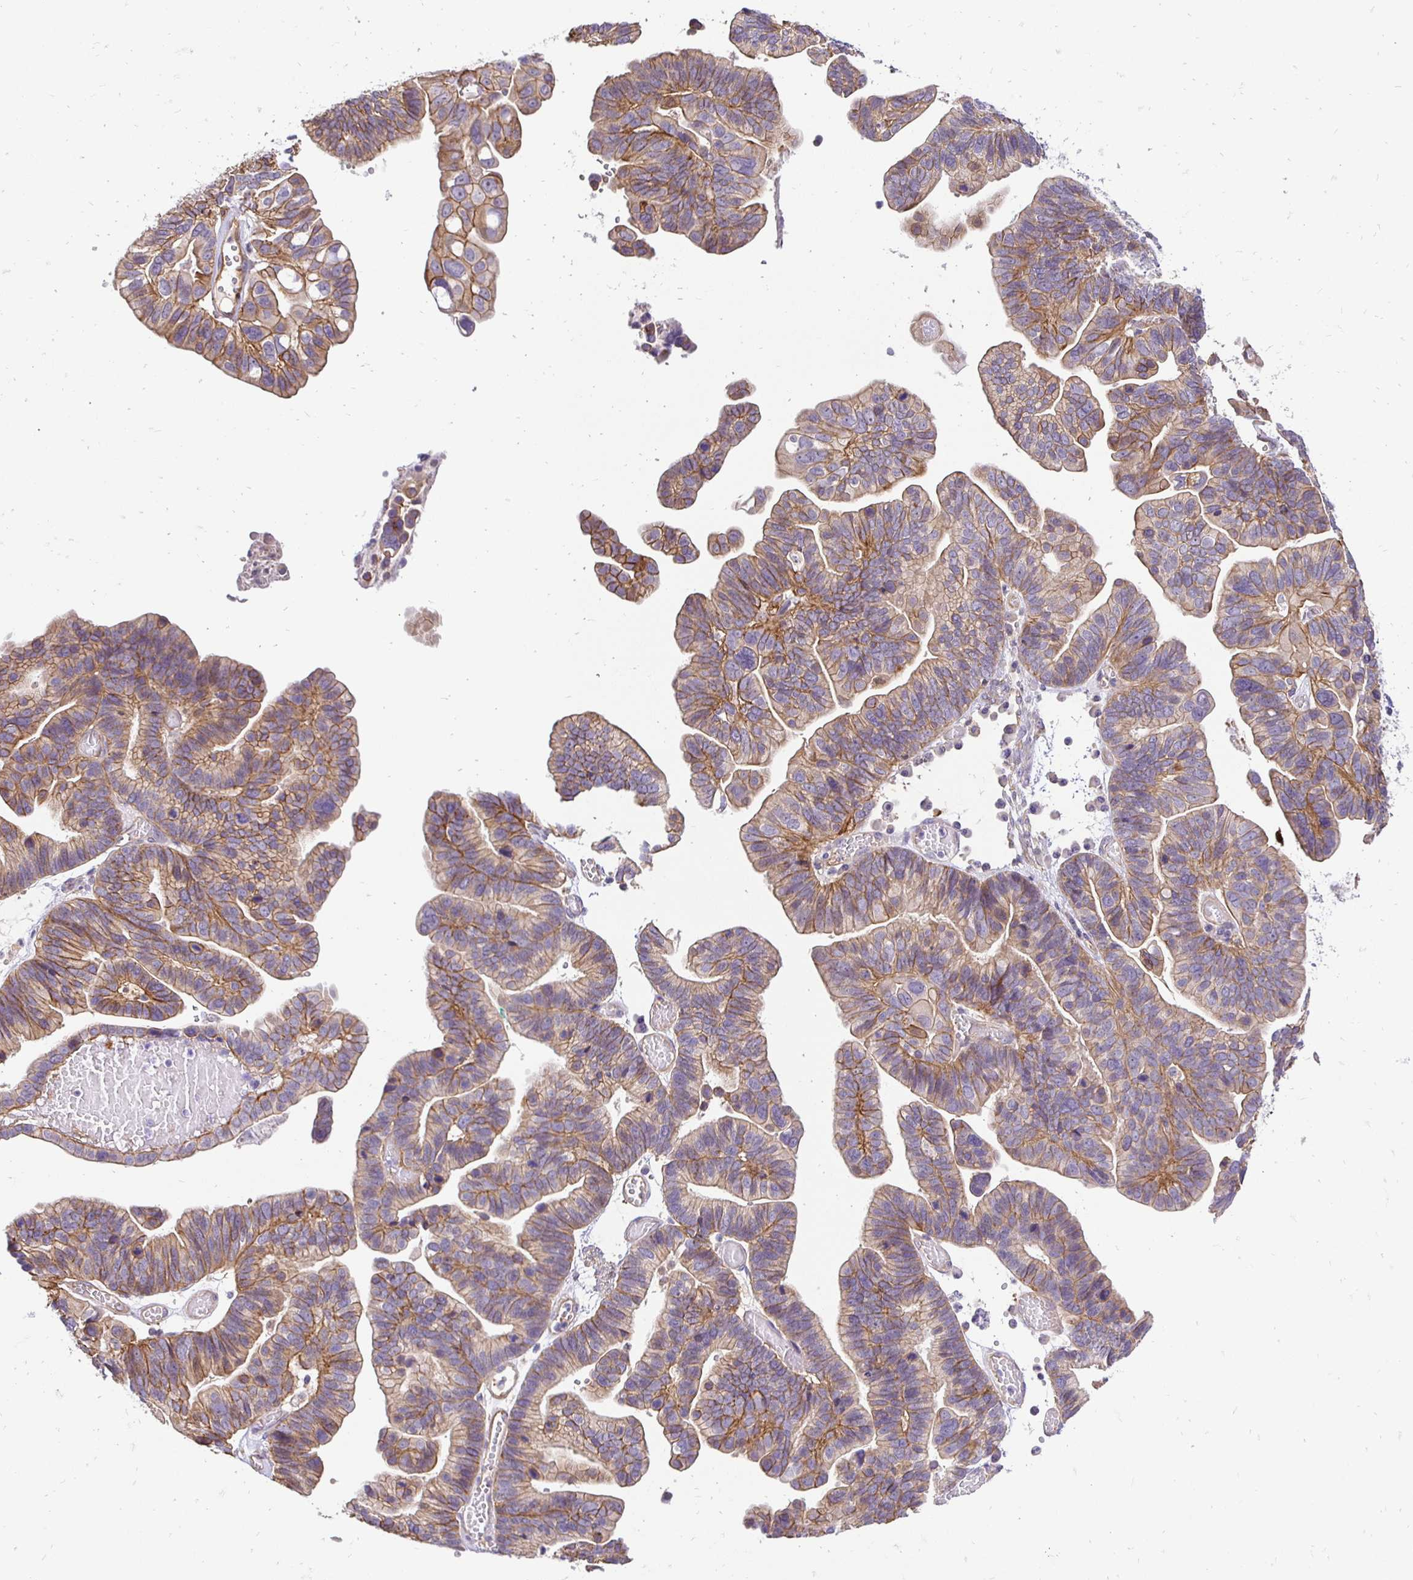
{"staining": {"intensity": "moderate", "quantity": ">75%", "location": "cytoplasmic/membranous"}, "tissue": "ovarian cancer", "cell_type": "Tumor cells", "image_type": "cancer", "snomed": [{"axis": "morphology", "description": "Cystadenocarcinoma, serous, NOS"}, {"axis": "topography", "description": "Ovary"}], "caption": "IHC image of human serous cystadenocarcinoma (ovarian) stained for a protein (brown), which displays medium levels of moderate cytoplasmic/membranous staining in about >75% of tumor cells.", "gene": "SLC9A1", "patient": {"sex": "female", "age": 56}}